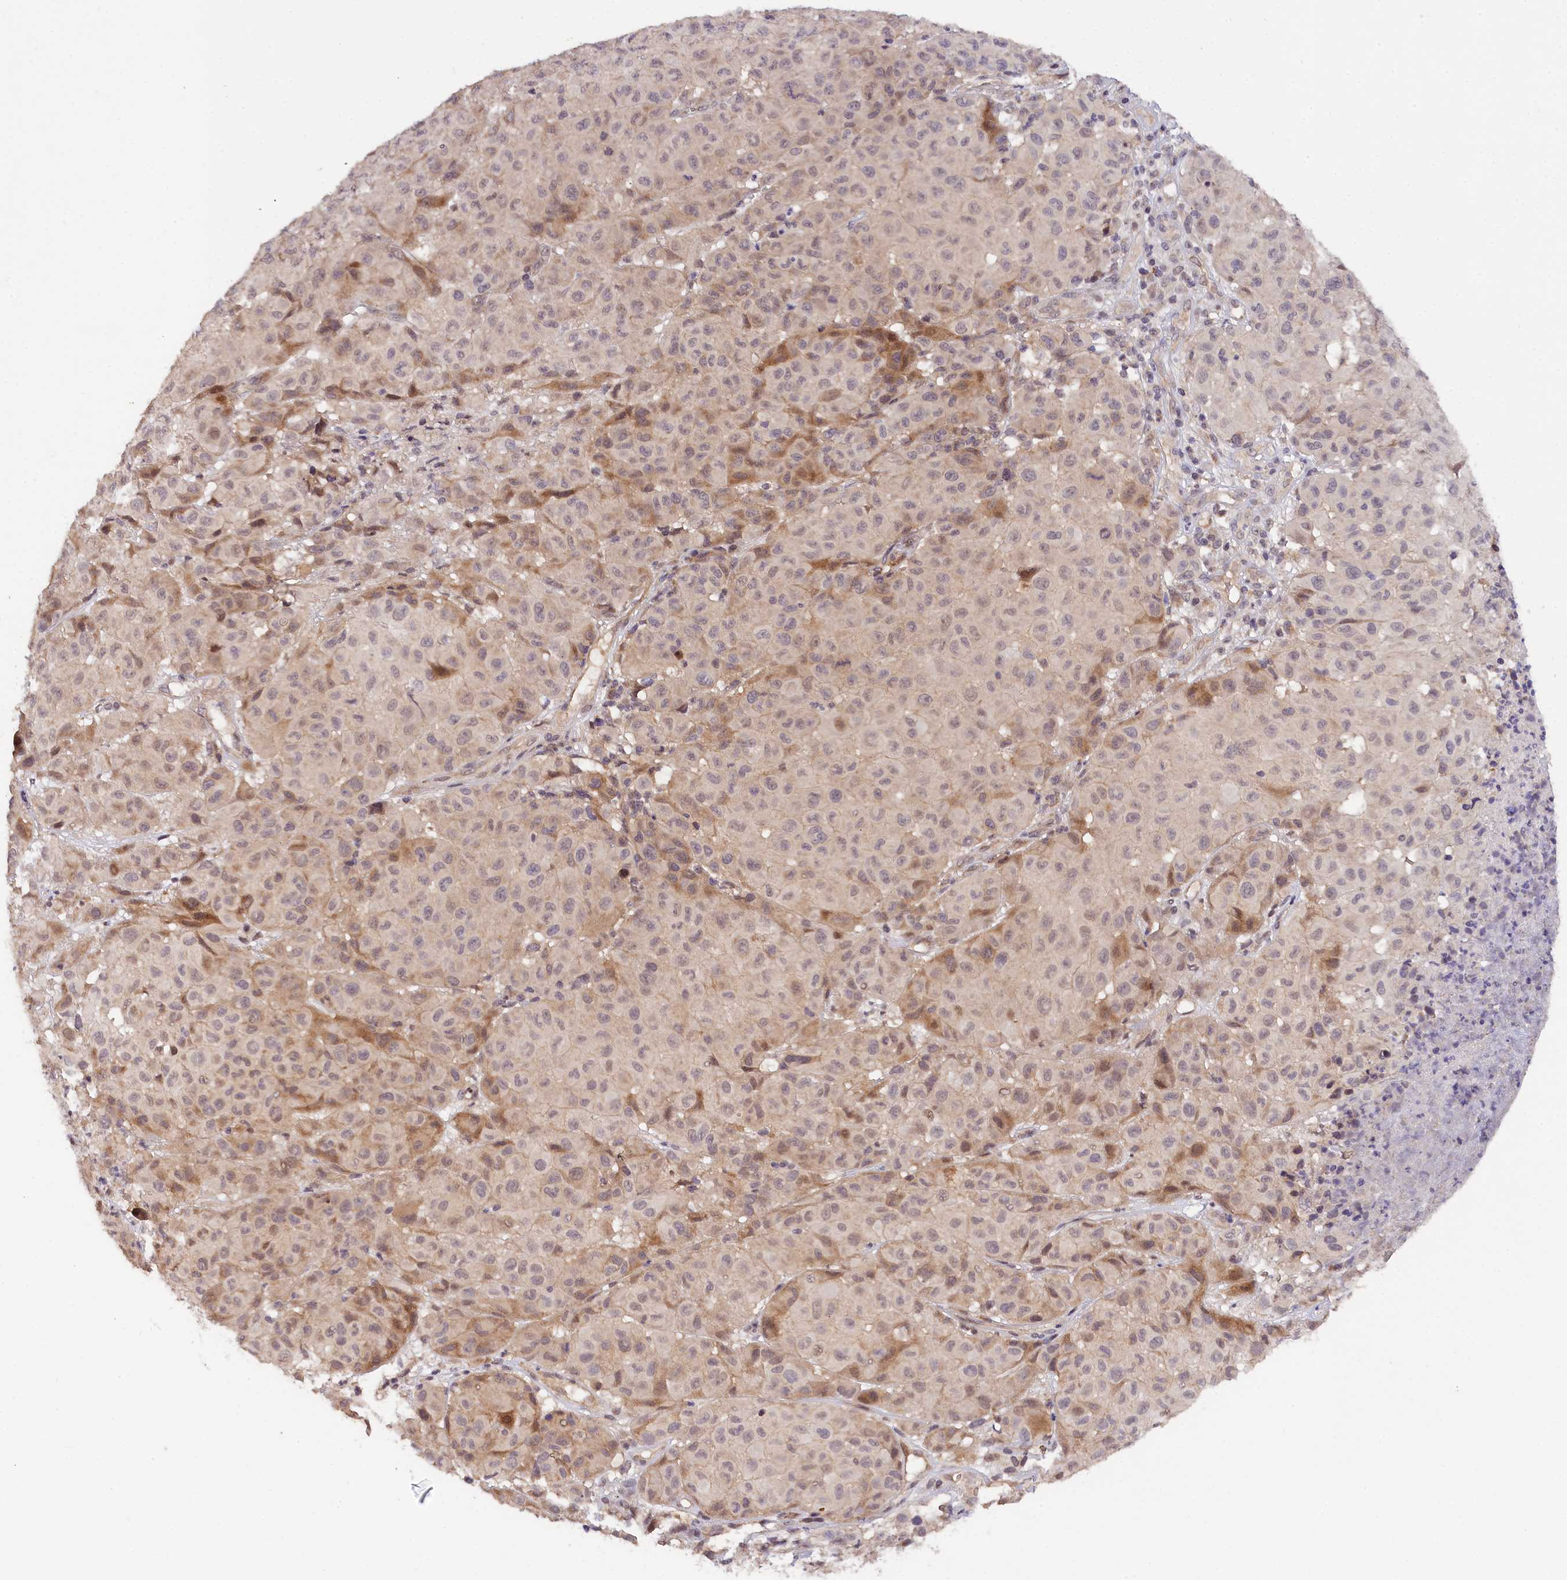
{"staining": {"intensity": "moderate", "quantity": "<25%", "location": "cytoplasmic/membranous"}, "tissue": "melanoma", "cell_type": "Tumor cells", "image_type": "cancer", "snomed": [{"axis": "morphology", "description": "Malignant melanoma, NOS"}, {"axis": "topography", "description": "Skin"}], "caption": "Brown immunohistochemical staining in malignant melanoma displays moderate cytoplasmic/membranous expression in approximately <25% of tumor cells.", "gene": "ZNF480", "patient": {"sex": "male", "age": 73}}